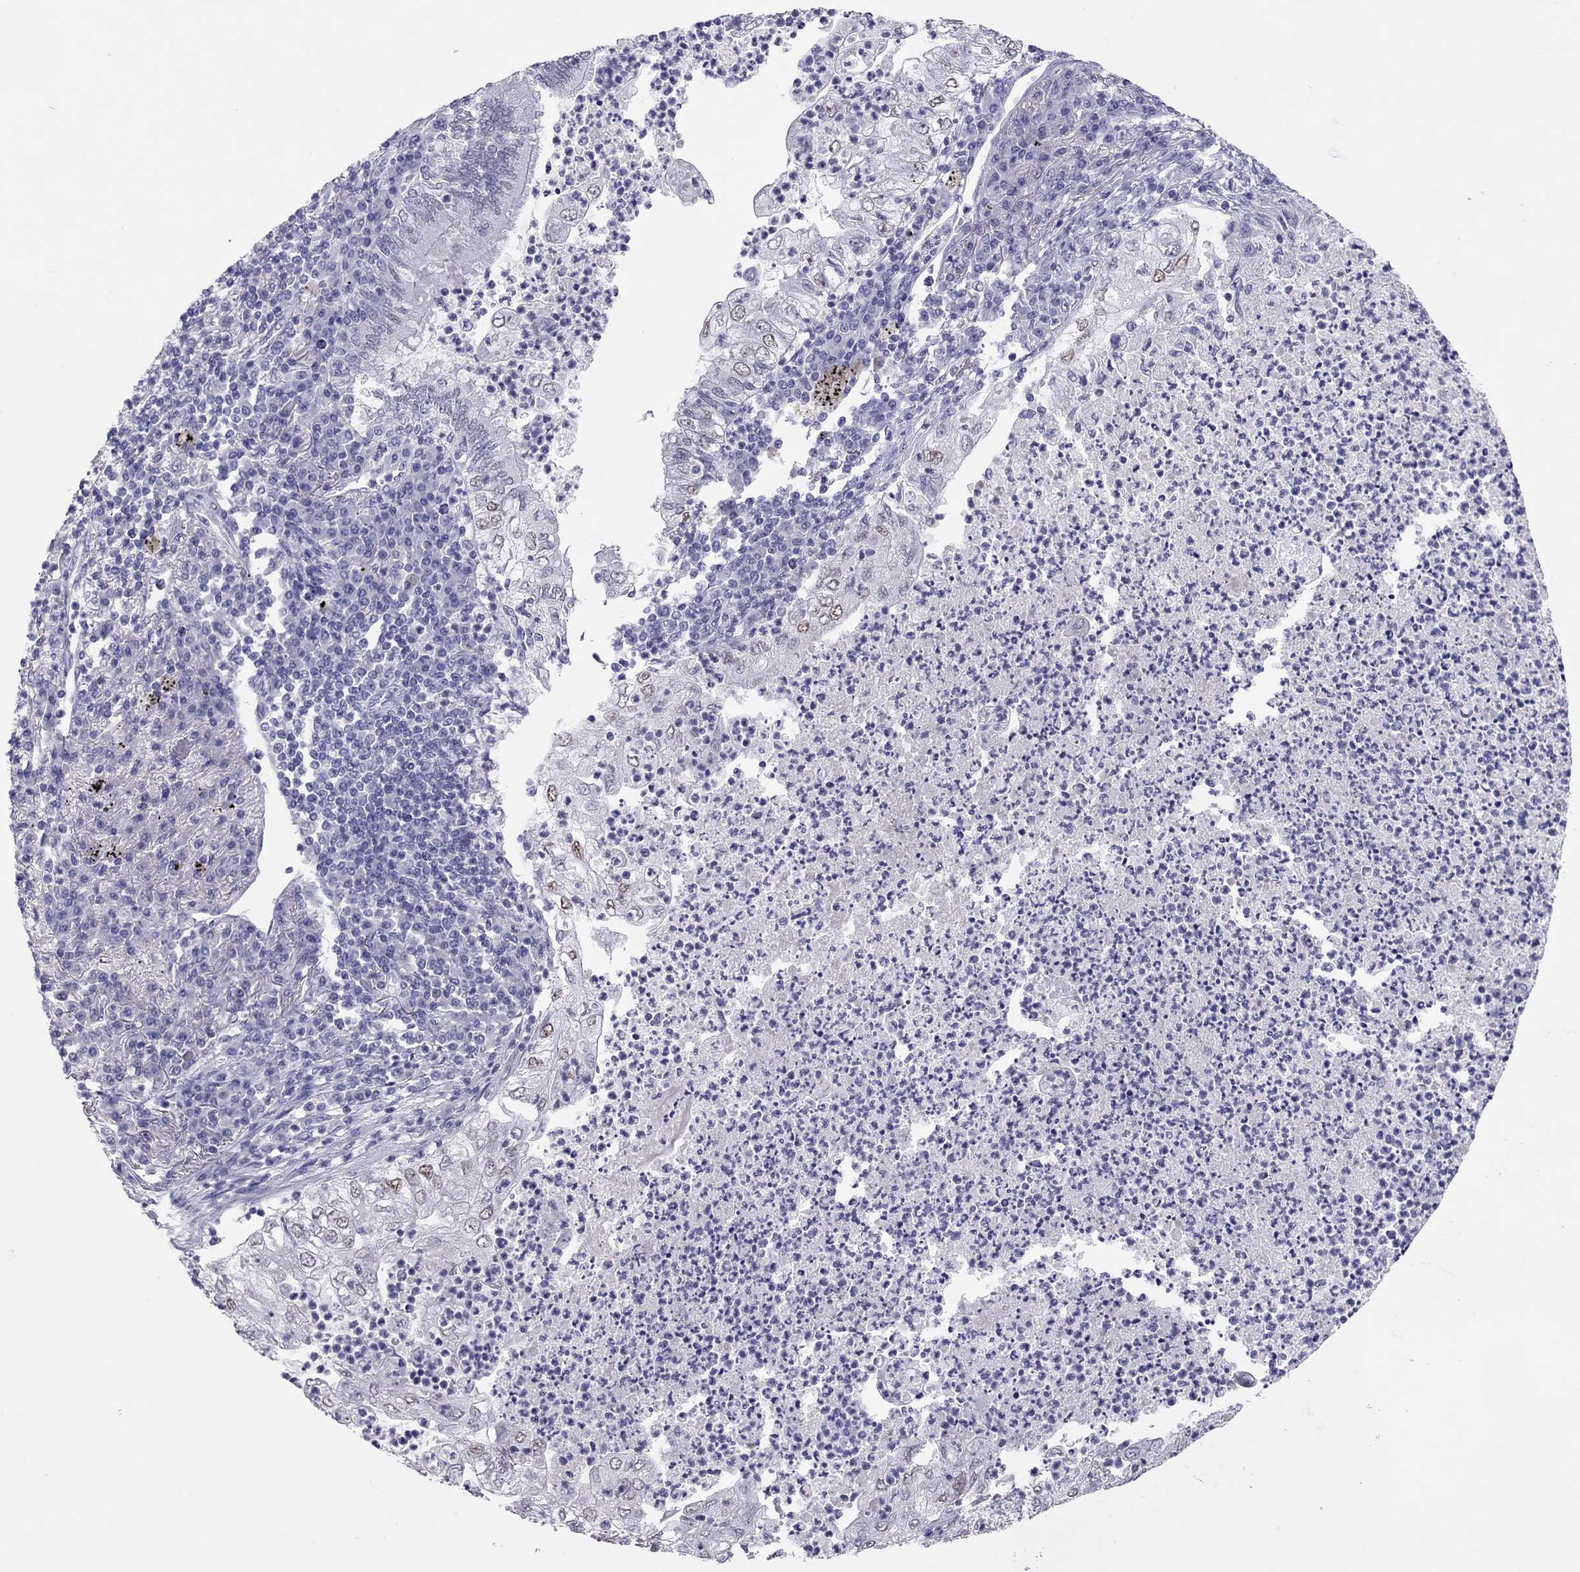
{"staining": {"intensity": "weak", "quantity": "<25%", "location": "nuclear"}, "tissue": "lung cancer", "cell_type": "Tumor cells", "image_type": "cancer", "snomed": [{"axis": "morphology", "description": "Adenocarcinoma, NOS"}, {"axis": "topography", "description": "Lung"}], "caption": "An image of lung adenocarcinoma stained for a protein shows no brown staining in tumor cells.", "gene": "PHOX2A", "patient": {"sex": "female", "age": 73}}